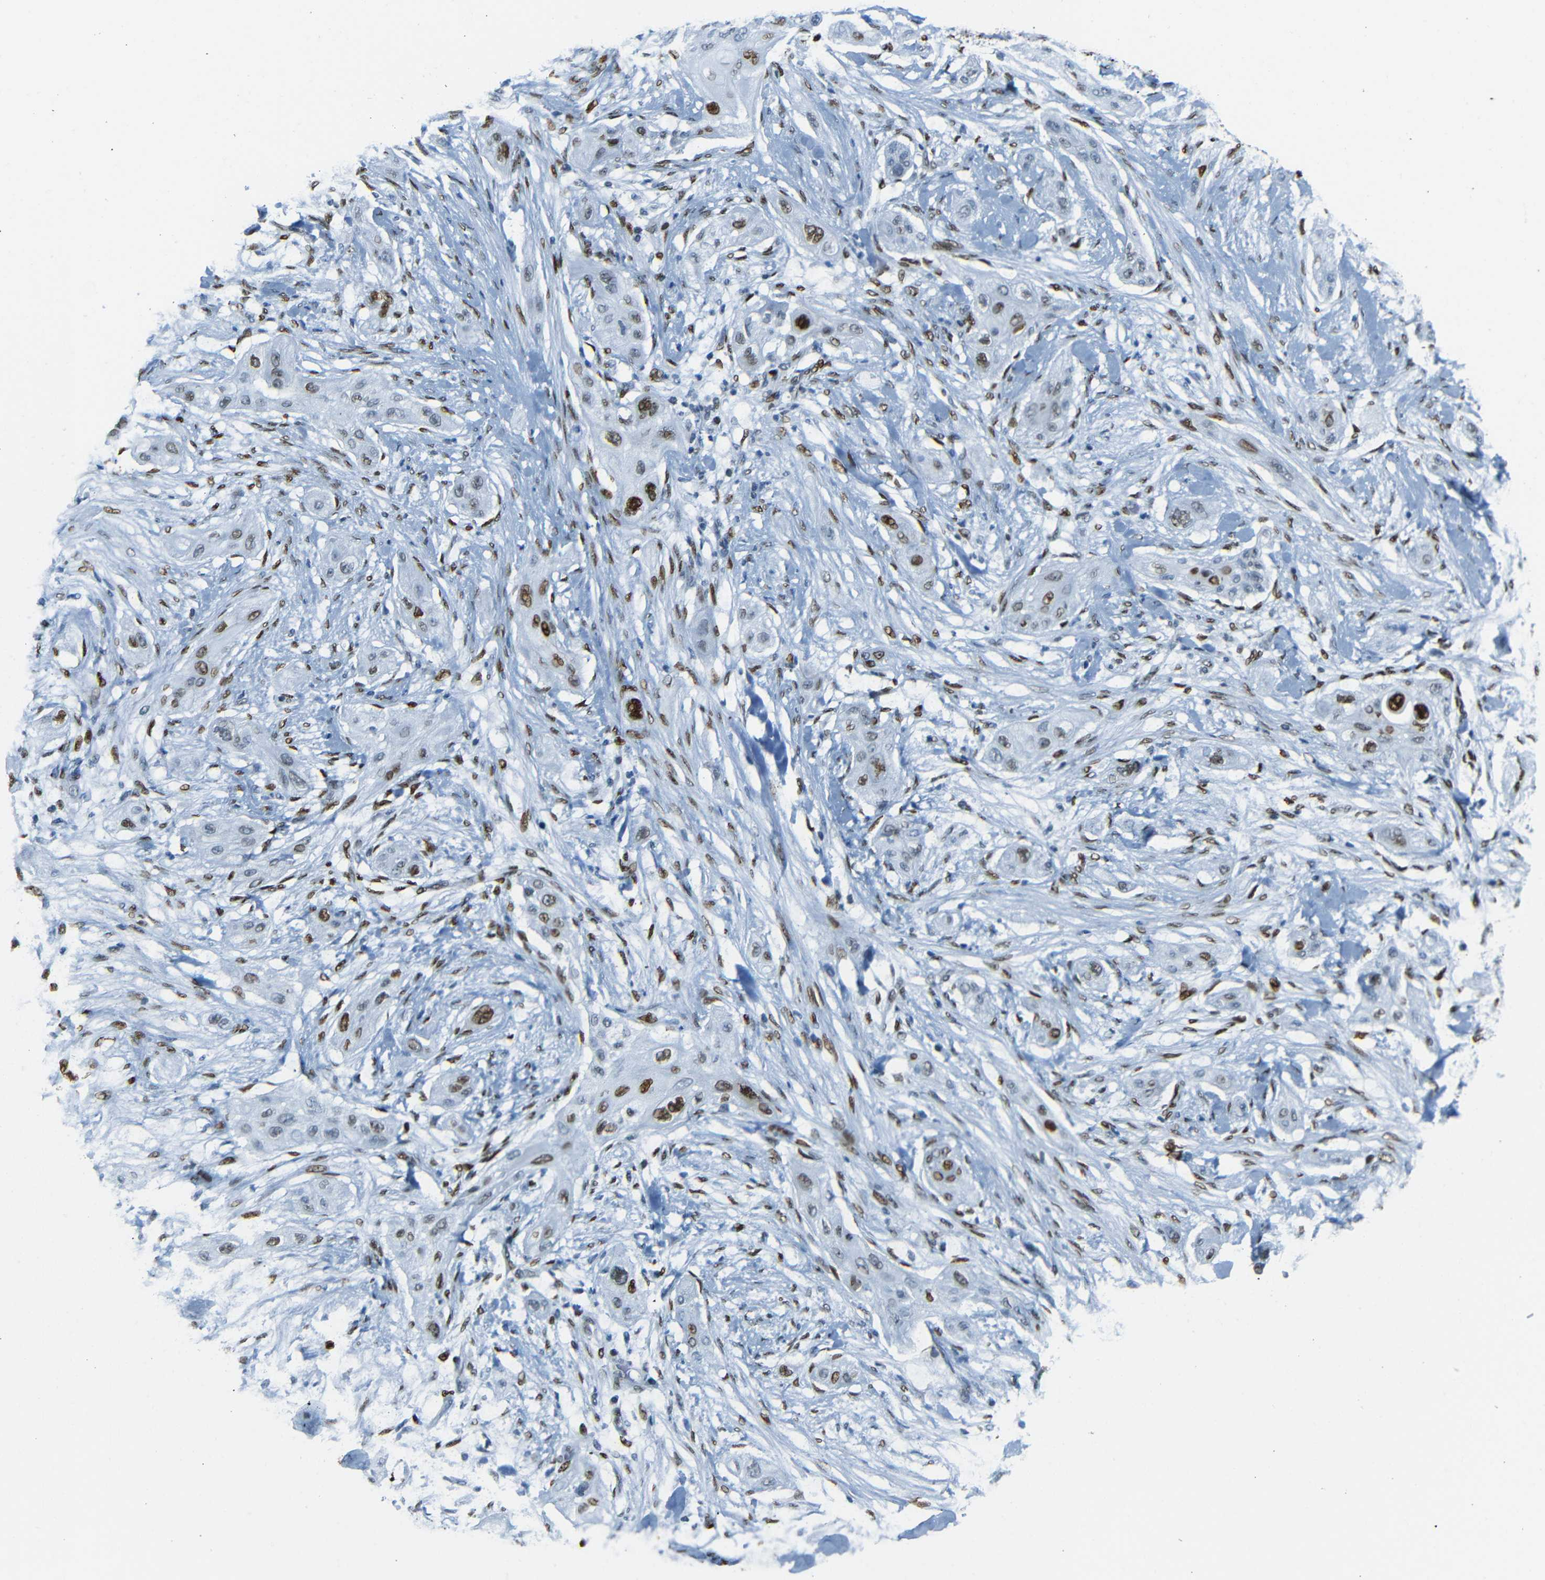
{"staining": {"intensity": "strong", "quantity": ">75%", "location": "nuclear"}, "tissue": "lung cancer", "cell_type": "Tumor cells", "image_type": "cancer", "snomed": [{"axis": "morphology", "description": "Squamous cell carcinoma, NOS"}, {"axis": "topography", "description": "Lung"}], "caption": "IHC micrograph of neoplastic tissue: human lung squamous cell carcinoma stained using immunohistochemistry (IHC) reveals high levels of strong protein expression localized specifically in the nuclear of tumor cells, appearing as a nuclear brown color.", "gene": "NPIPB15", "patient": {"sex": "female", "age": 47}}